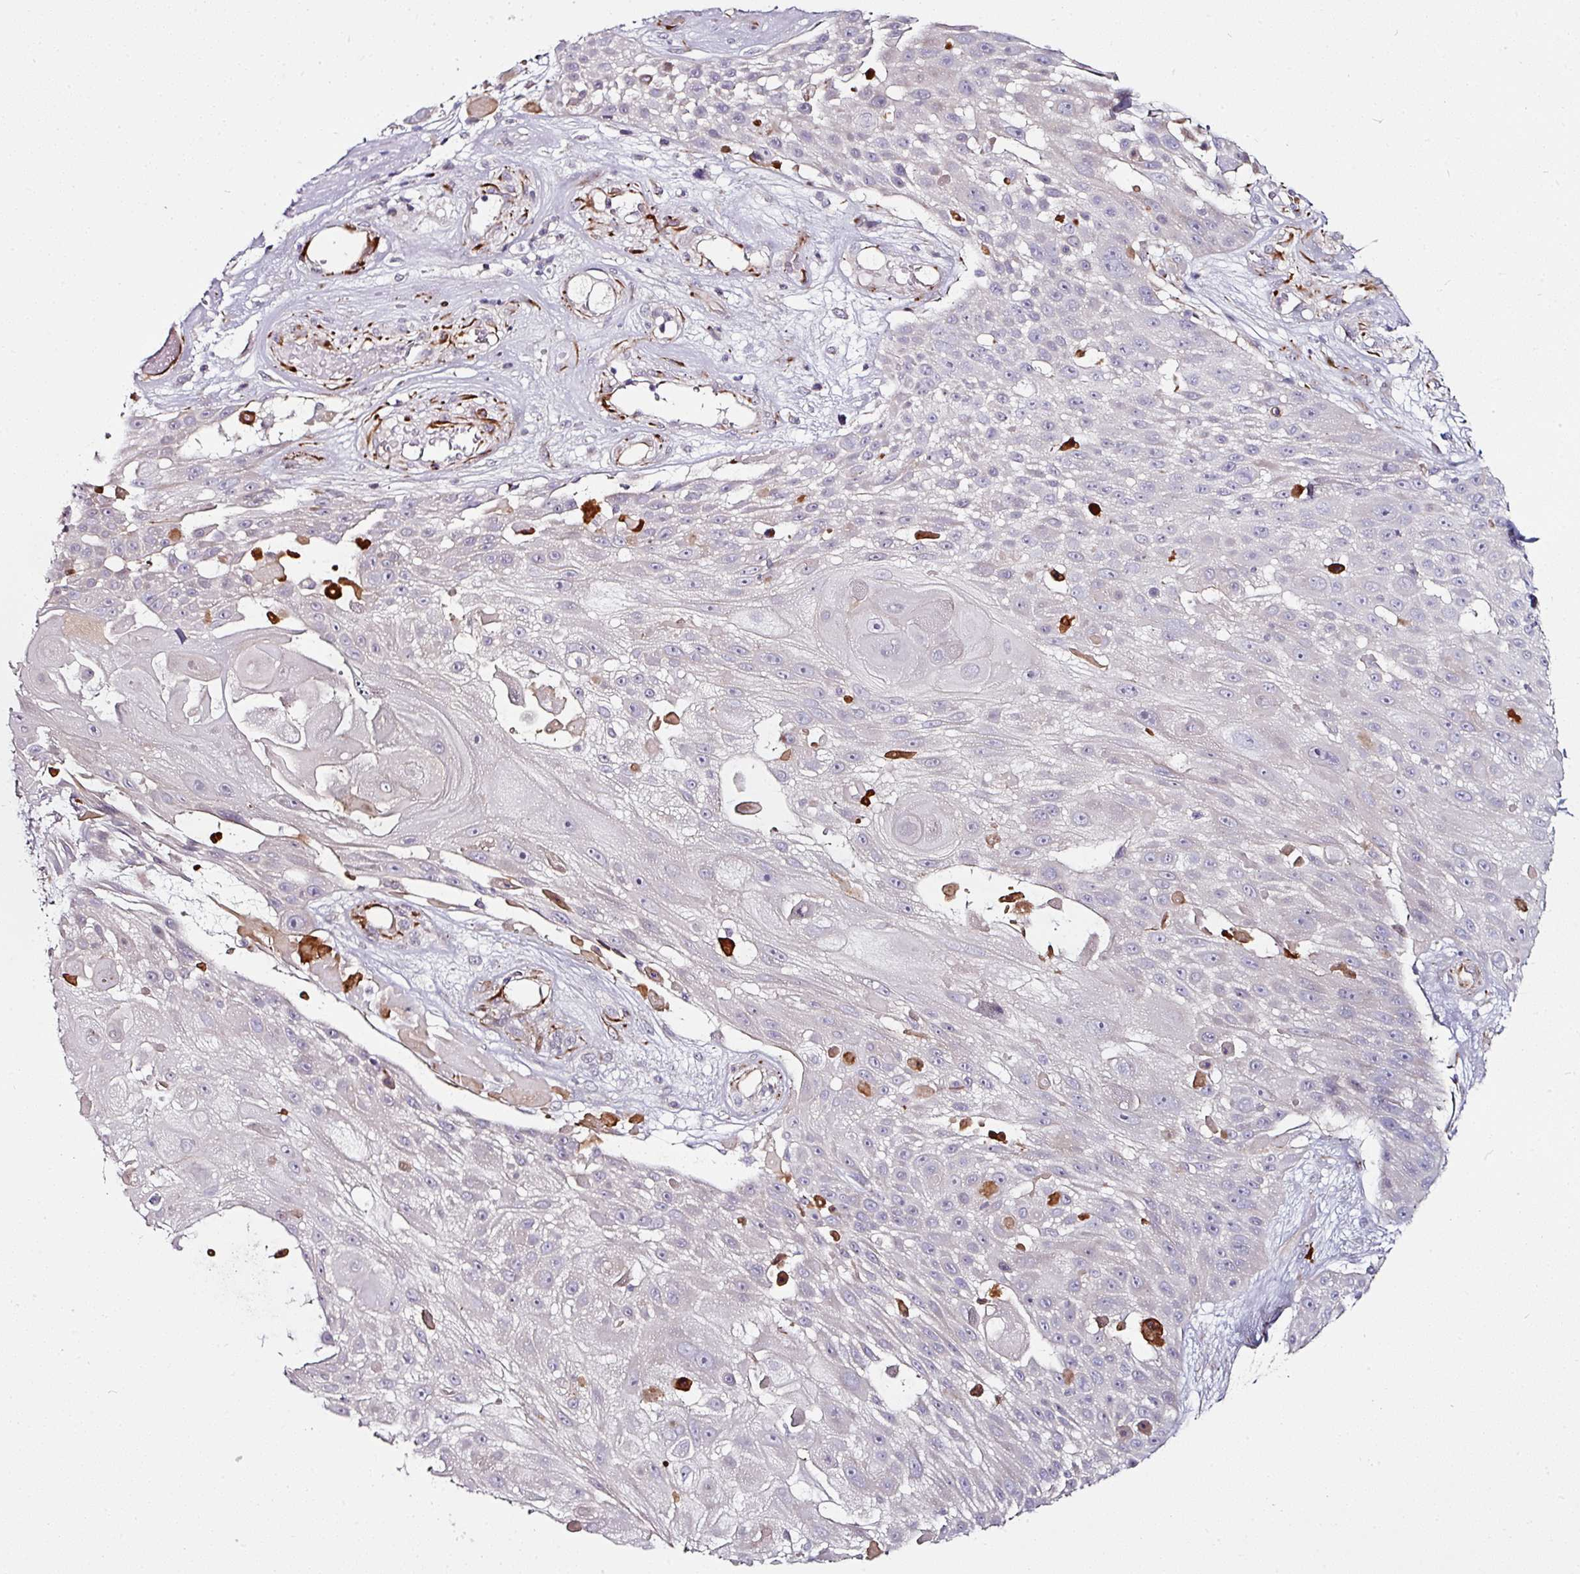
{"staining": {"intensity": "negative", "quantity": "none", "location": "none"}, "tissue": "skin cancer", "cell_type": "Tumor cells", "image_type": "cancer", "snomed": [{"axis": "morphology", "description": "Squamous cell carcinoma, NOS"}, {"axis": "topography", "description": "Skin"}], "caption": "This is a micrograph of immunohistochemistry staining of skin cancer, which shows no staining in tumor cells.", "gene": "TMPRSS9", "patient": {"sex": "female", "age": 86}}